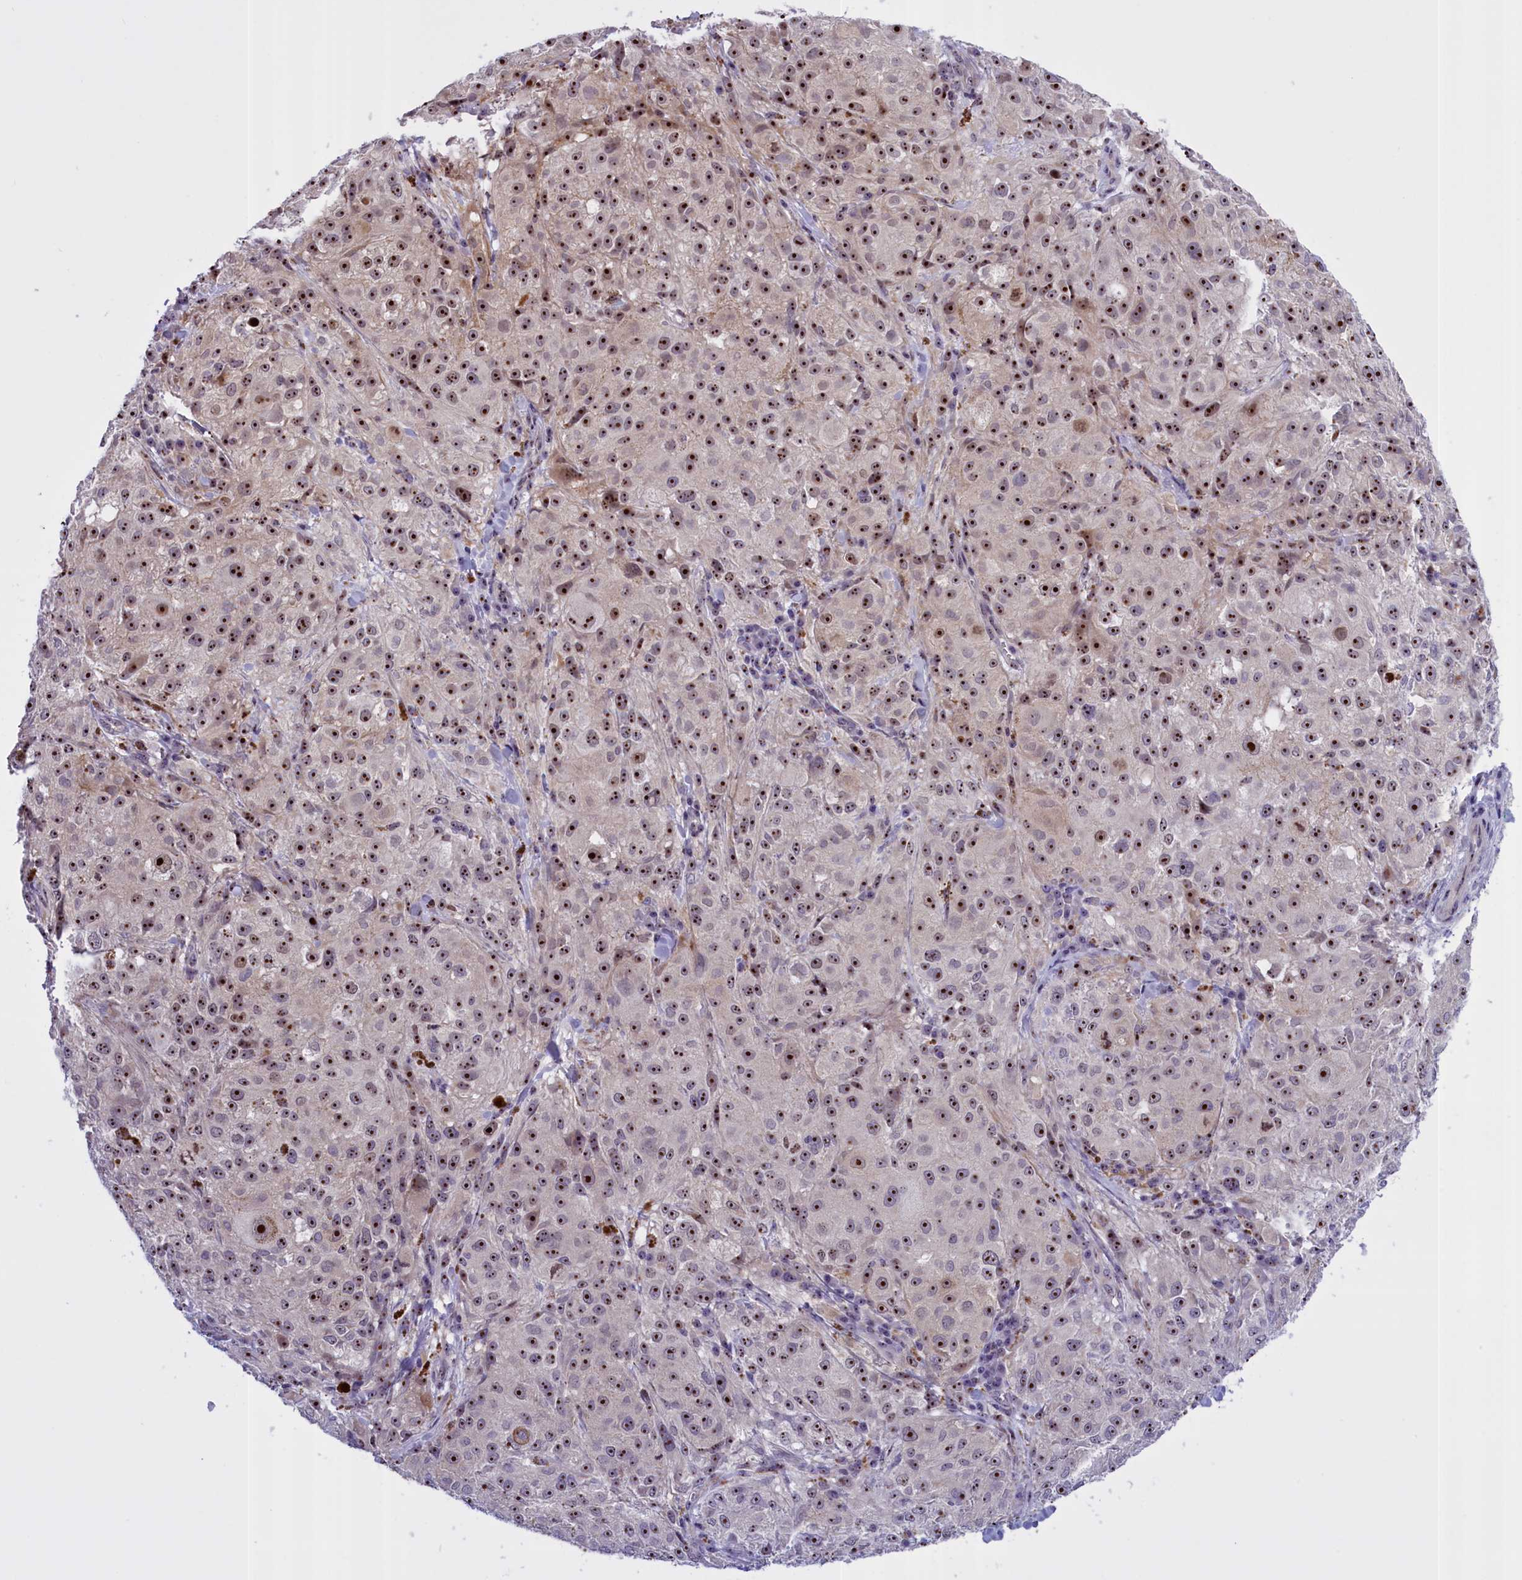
{"staining": {"intensity": "strong", "quantity": ">75%", "location": "nuclear"}, "tissue": "melanoma", "cell_type": "Tumor cells", "image_type": "cancer", "snomed": [{"axis": "morphology", "description": "Necrosis, NOS"}, {"axis": "morphology", "description": "Malignant melanoma, NOS"}, {"axis": "topography", "description": "Skin"}], "caption": "Tumor cells display high levels of strong nuclear expression in approximately >75% of cells in human melanoma.", "gene": "TBL3", "patient": {"sex": "female", "age": 87}}